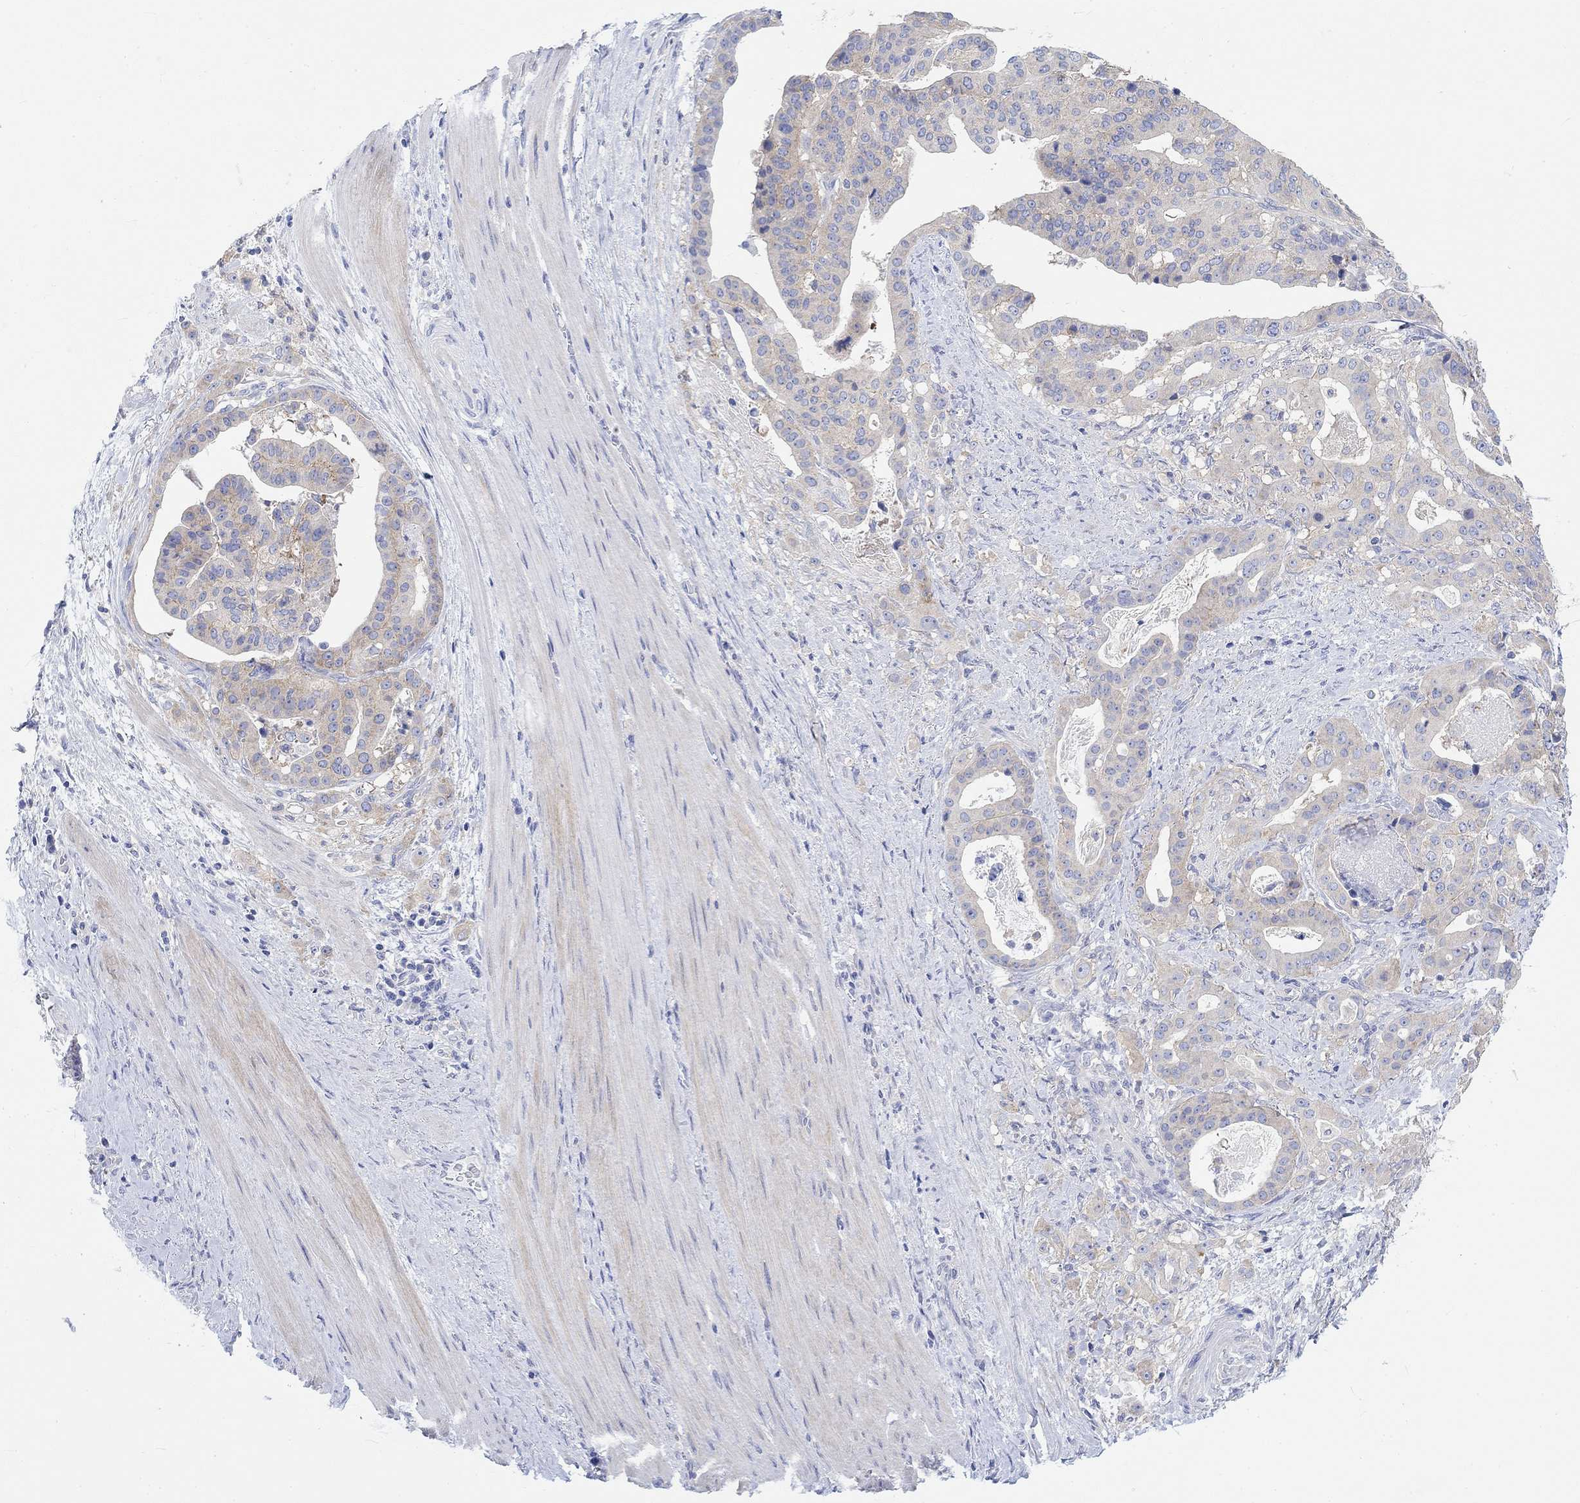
{"staining": {"intensity": "moderate", "quantity": "<25%", "location": "cytoplasmic/membranous"}, "tissue": "stomach cancer", "cell_type": "Tumor cells", "image_type": "cancer", "snomed": [{"axis": "morphology", "description": "Adenocarcinoma, NOS"}, {"axis": "topography", "description": "Stomach"}], "caption": "Immunohistochemical staining of stomach adenocarcinoma displays moderate cytoplasmic/membranous protein staining in approximately <25% of tumor cells.", "gene": "REEP6", "patient": {"sex": "male", "age": 48}}